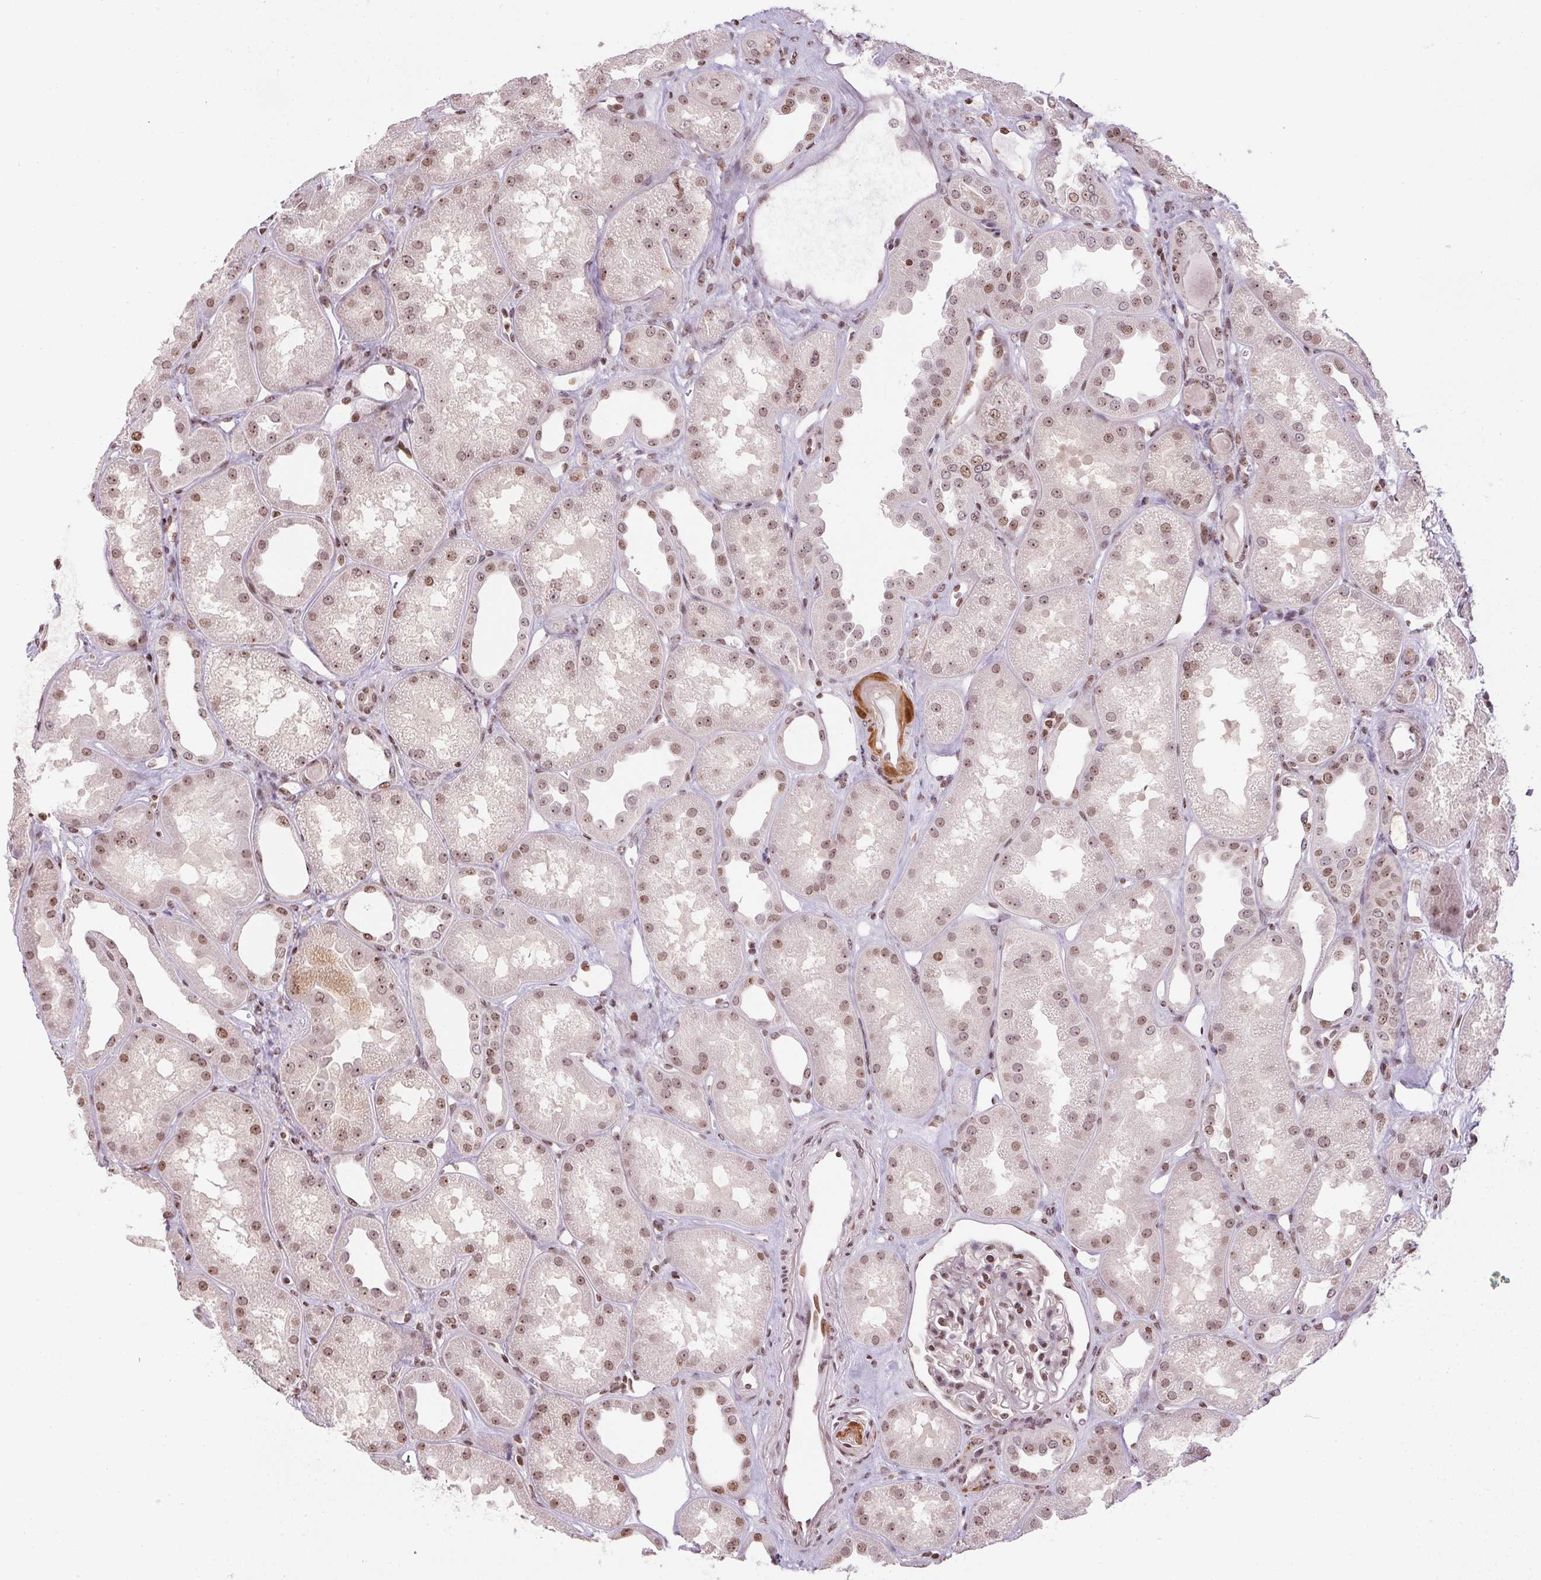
{"staining": {"intensity": "moderate", "quantity": "25%-75%", "location": "nuclear"}, "tissue": "kidney", "cell_type": "Cells in glomeruli", "image_type": "normal", "snomed": [{"axis": "morphology", "description": "Normal tissue, NOS"}, {"axis": "topography", "description": "Kidney"}], "caption": "Kidney stained with immunohistochemistry reveals moderate nuclear expression in about 25%-75% of cells in glomeruli.", "gene": "RNF181", "patient": {"sex": "male", "age": 61}}